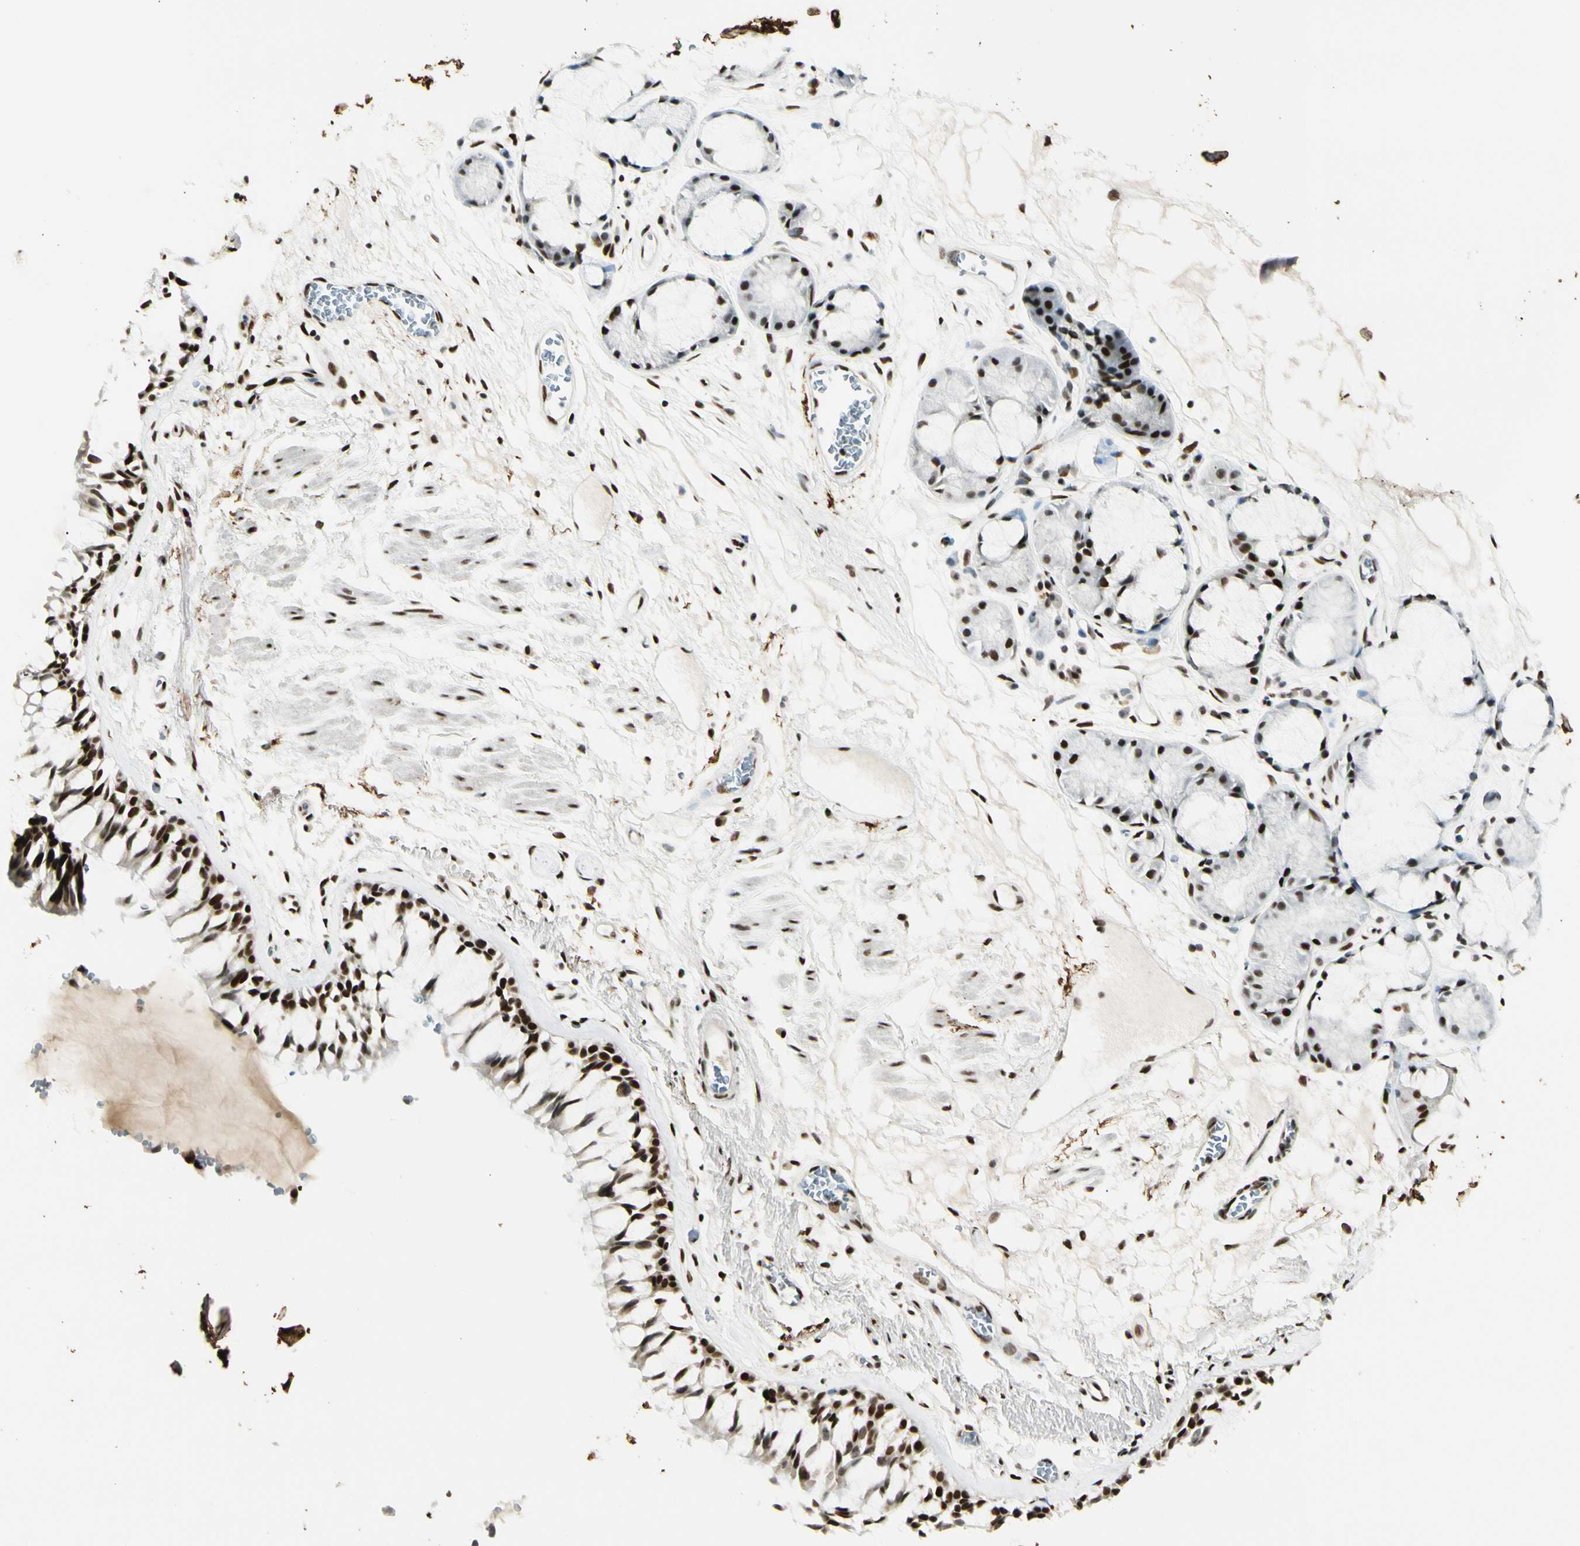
{"staining": {"intensity": "strong", "quantity": ">75%", "location": "nuclear"}, "tissue": "bronchus", "cell_type": "Respiratory epithelial cells", "image_type": "normal", "snomed": [{"axis": "morphology", "description": "Normal tissue, NOS"}, {"axis": "topography", "description": "Bronchus"}], "caption": "A micrograph showing strong nuclear expression in about >75% of respiratory epithelial cells in benign bronchus, as visualized by brown immunohistochemical staining.", "gene": "FUS", "patient": {"sex": "male", "age": 66}}